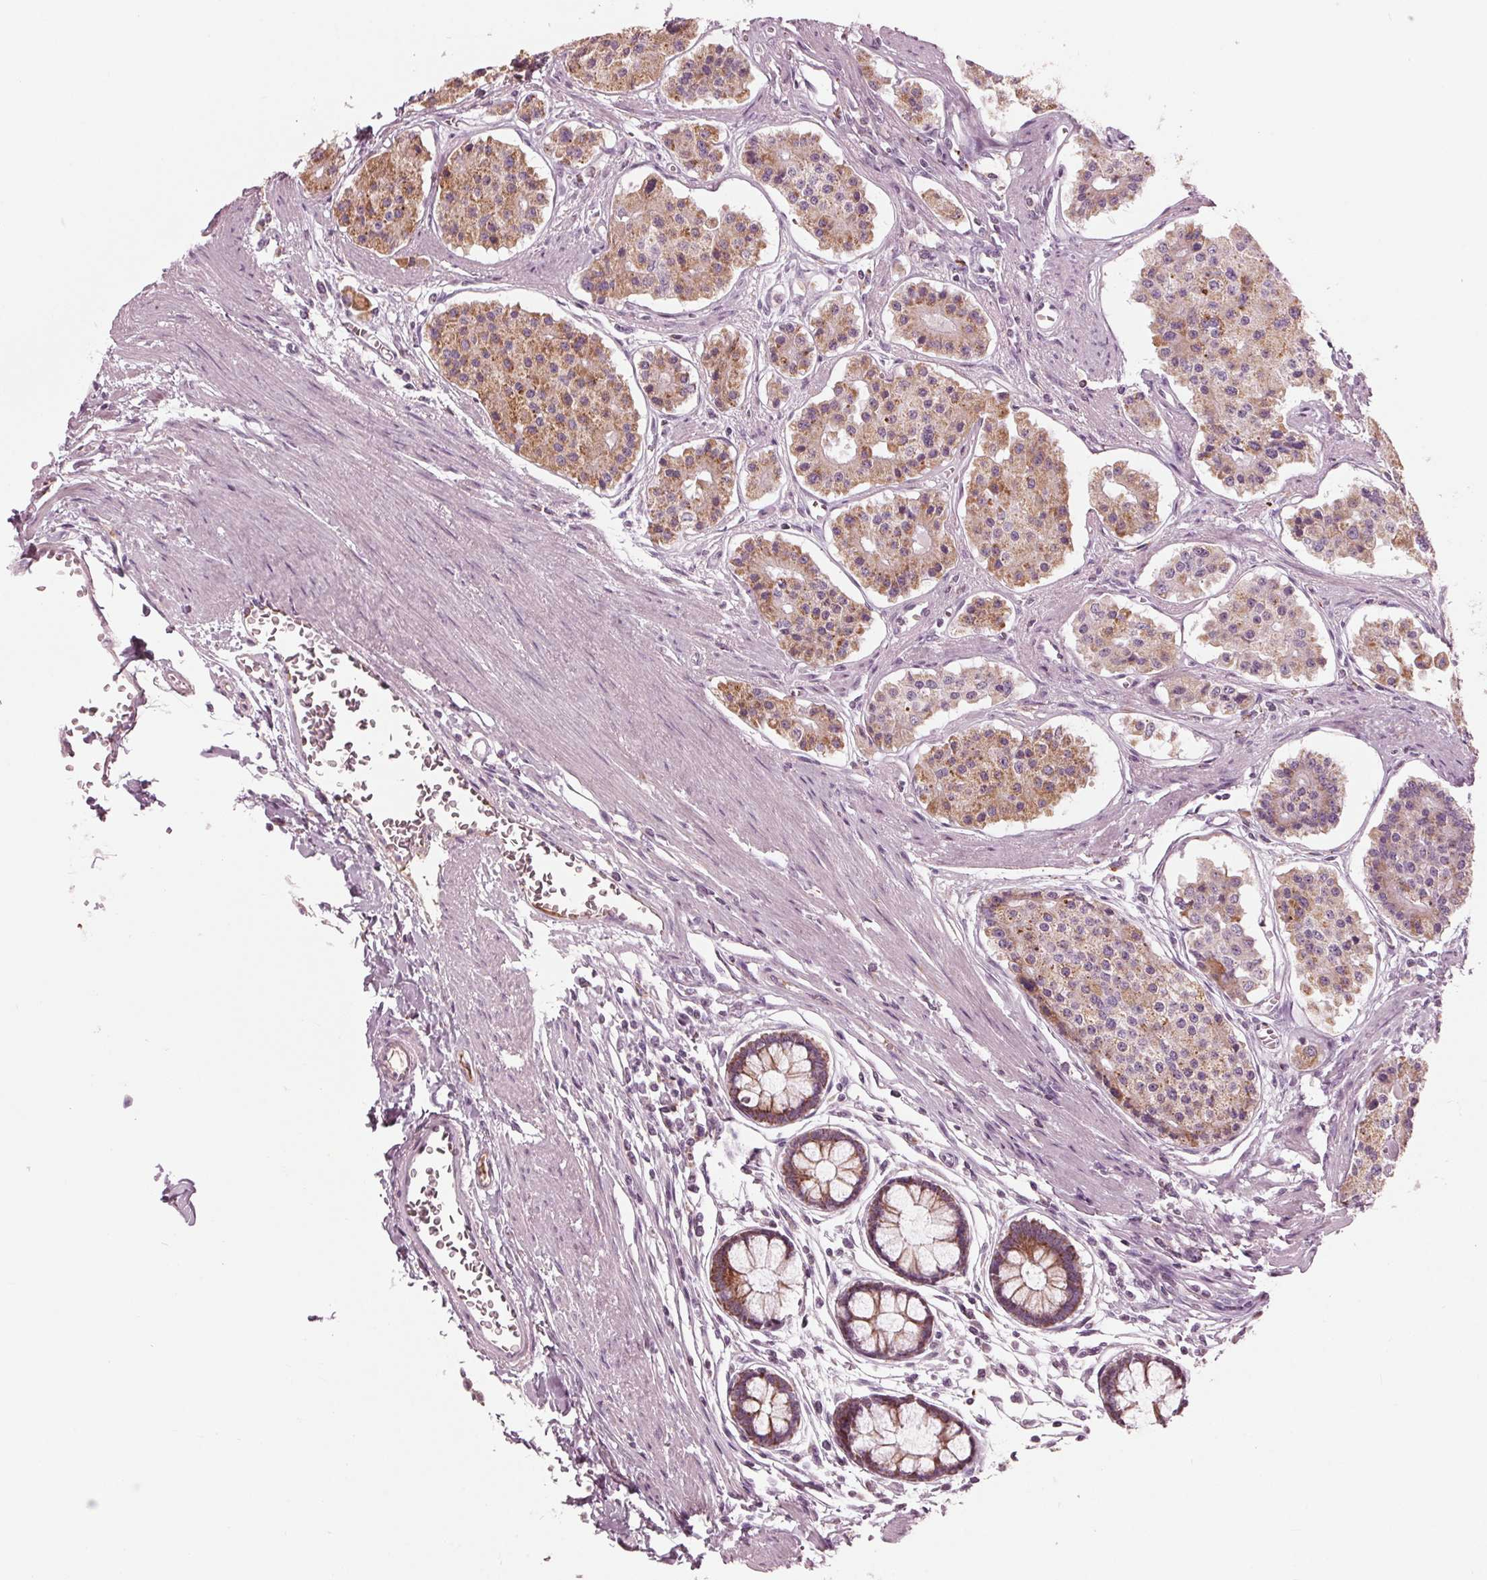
{"staining": {"intensity": "moderate", "quantity": "25%-75%", "location": "cytoplasmic/membranous"}, "tissue": "carcinoid", "cell_type": "Tumor cells", "image_type": "cancer", "snomed": [{"axis": "morphology", "description": "Carcinoid, malignant, NOS"}, {"axis": "topography", "description": "Small intestine"}], "caption": "Immunohistochemistry micrograph of human carcinoid (malignant) stained for a protein (brown), which shows medium levels of moderate cytoplasmic/membranous expression in about 25%-75% of tumor cells.", "gene": "CLN6", "patient": {"sex": "female", "age": 65}}